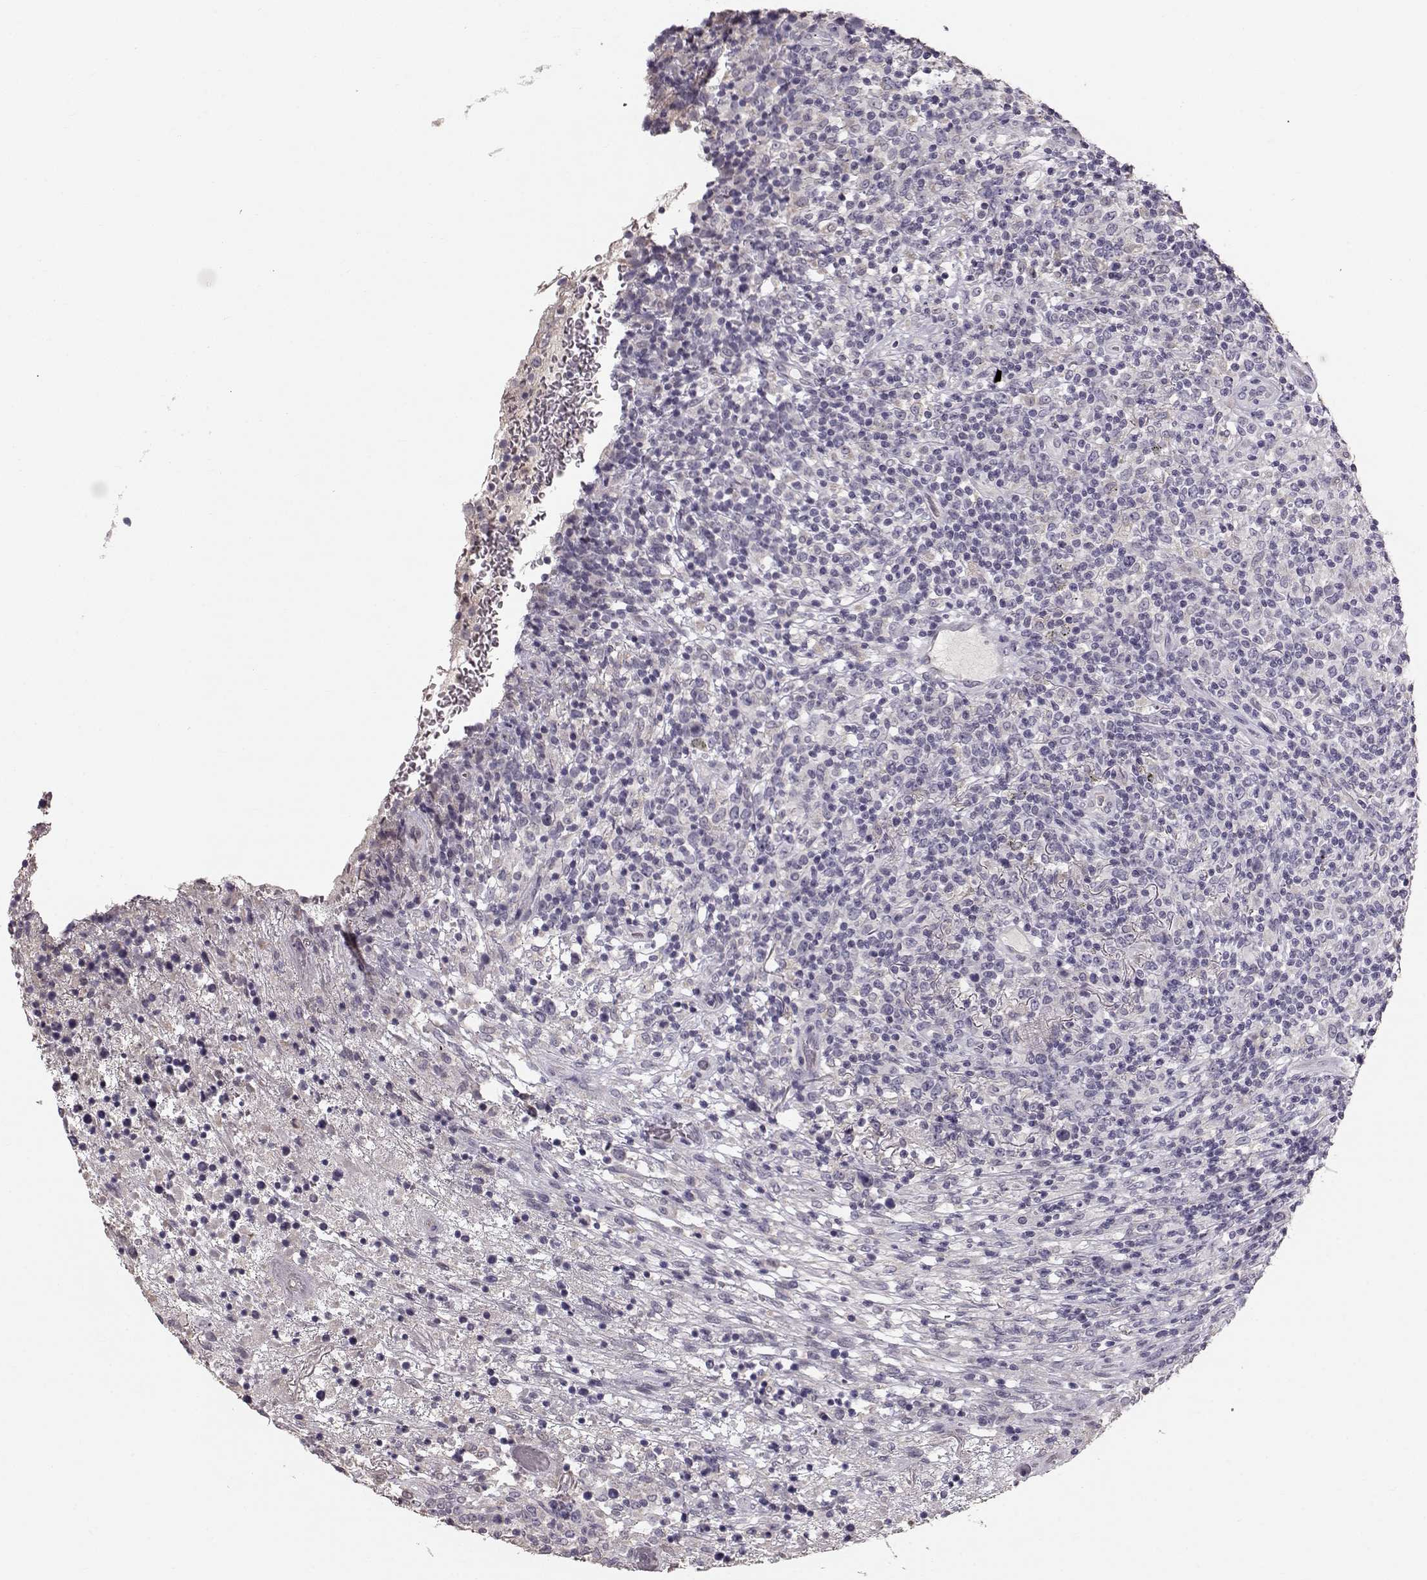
{"staining": {"intensity": "negative", "quantity": "none", "location": "none"}, "tissue": "lymphoma", "cell_type": "Tumor cells", "image_type": "cancer", "snomed": [{"axis": "morphology", "description": "Malignant lymphoma, non-Hodgkin's type, High grade"}, {"axis": "topography", "description": "Lung"}], "caption": "This is a photomicrograph of IHC staining of lymphoma, which shows no staining in tumor cells.", "gene": "POU1F1", "patient": {"sex": "male", "age": 79}}